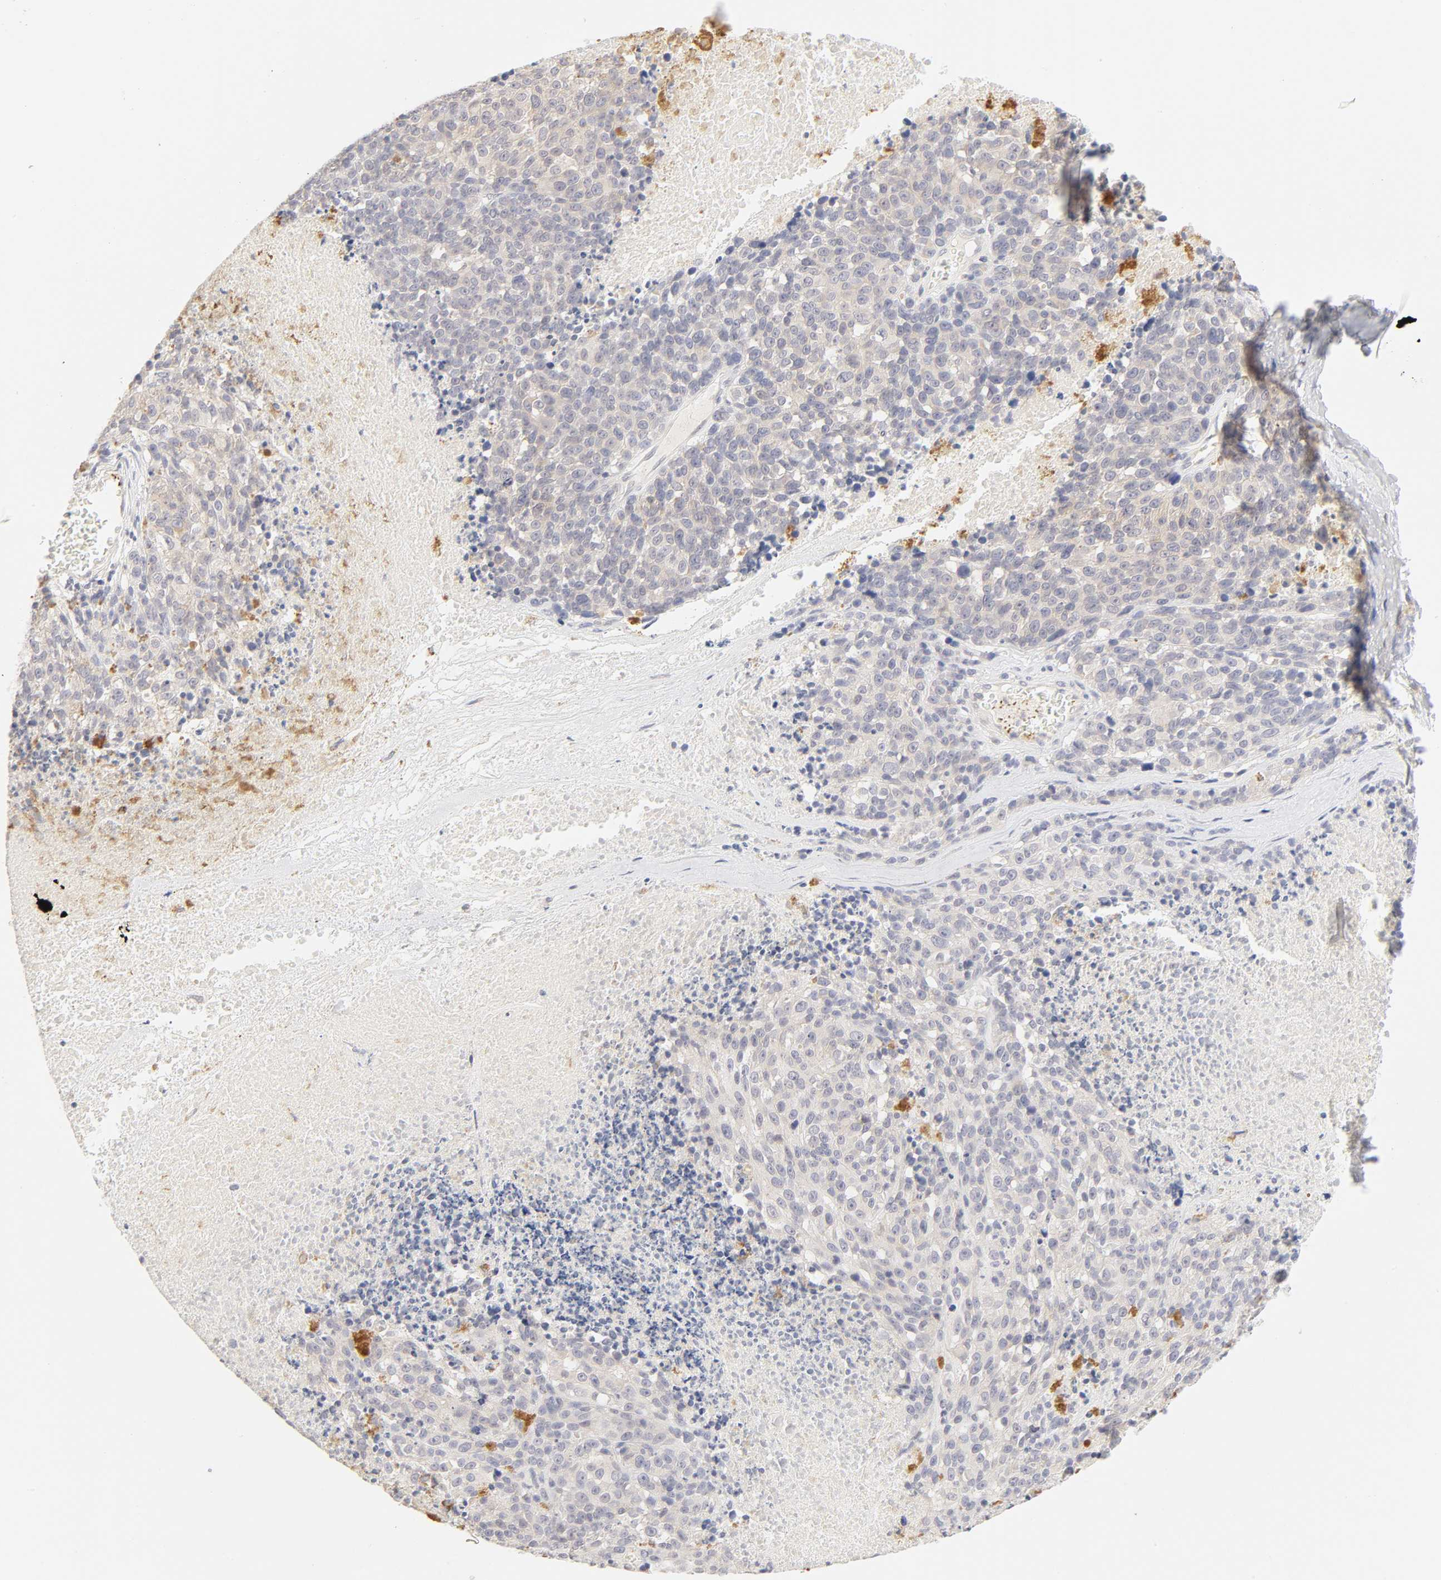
{"staining": {"intensity": "weak", "quantity": "25%-75%", "location": "cytoplasmic/membranous"}, "tissue": "melanoma", "cell_type": "Tumor cells", "image_type": "cancer", "snomed": [{"axis": "morphology", "description": "Malignant melanoma, Metastatic site"}, {"axis": "topography", "description": "Cerebral cortex"}], "caption": "DAB immunohistochemical staining of human malignant melanoma (metastatic site) demonstrates weak cytoplasmic/membranous protein staining in about 25%-75% of tumor cells. The staining was performed using DAB (3,3'-diaminobenzidine), with brown indicating positive protein expression. Nuclei are stained blue with hematoxylin.", "gene": "CYP4B1", "patient": {"sex": "female", "age": 52}}